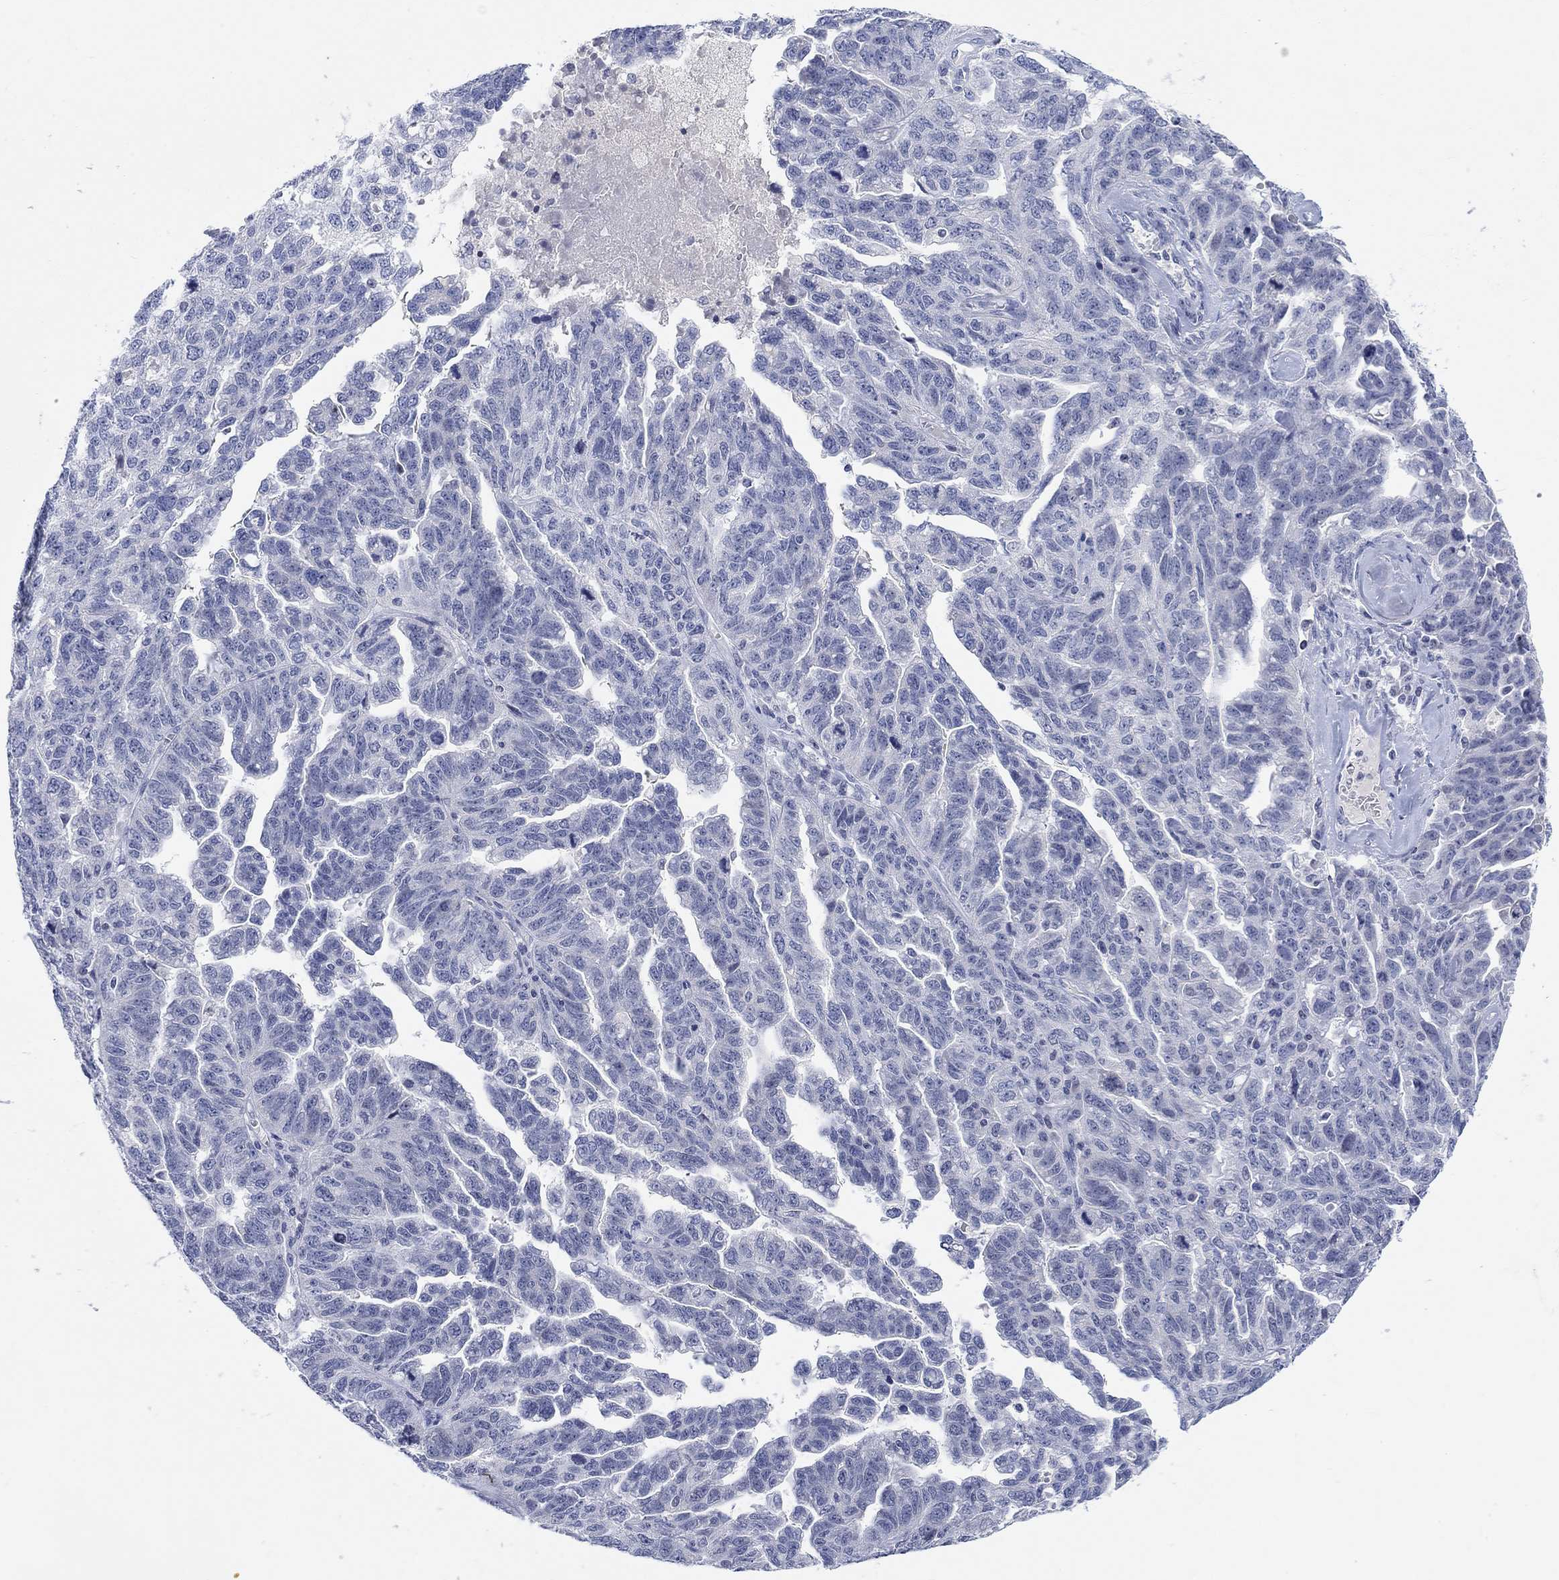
{"staining": {"intensity": "negative", "quantity": "none", "location": "none"}, "tissue": "ovarian cancer", "cell_type": "Tumor cells", "image_type": "cancer", "snomed": [{"axis": "morphology", "description": "Cystadenocarcinoma, serous, NOS"}, {"axis": "topography", "description": "Ovary"}], "caption": "Immunohistochemistry photomicrograph of neoplastic tissue: serous cystadenocarcinoma (ovarian) stained with DAB displays no significant protein staining in tumor cells.", "gene": "ATP6V1E2", "patient": {"sex": "female", "age": 71}}